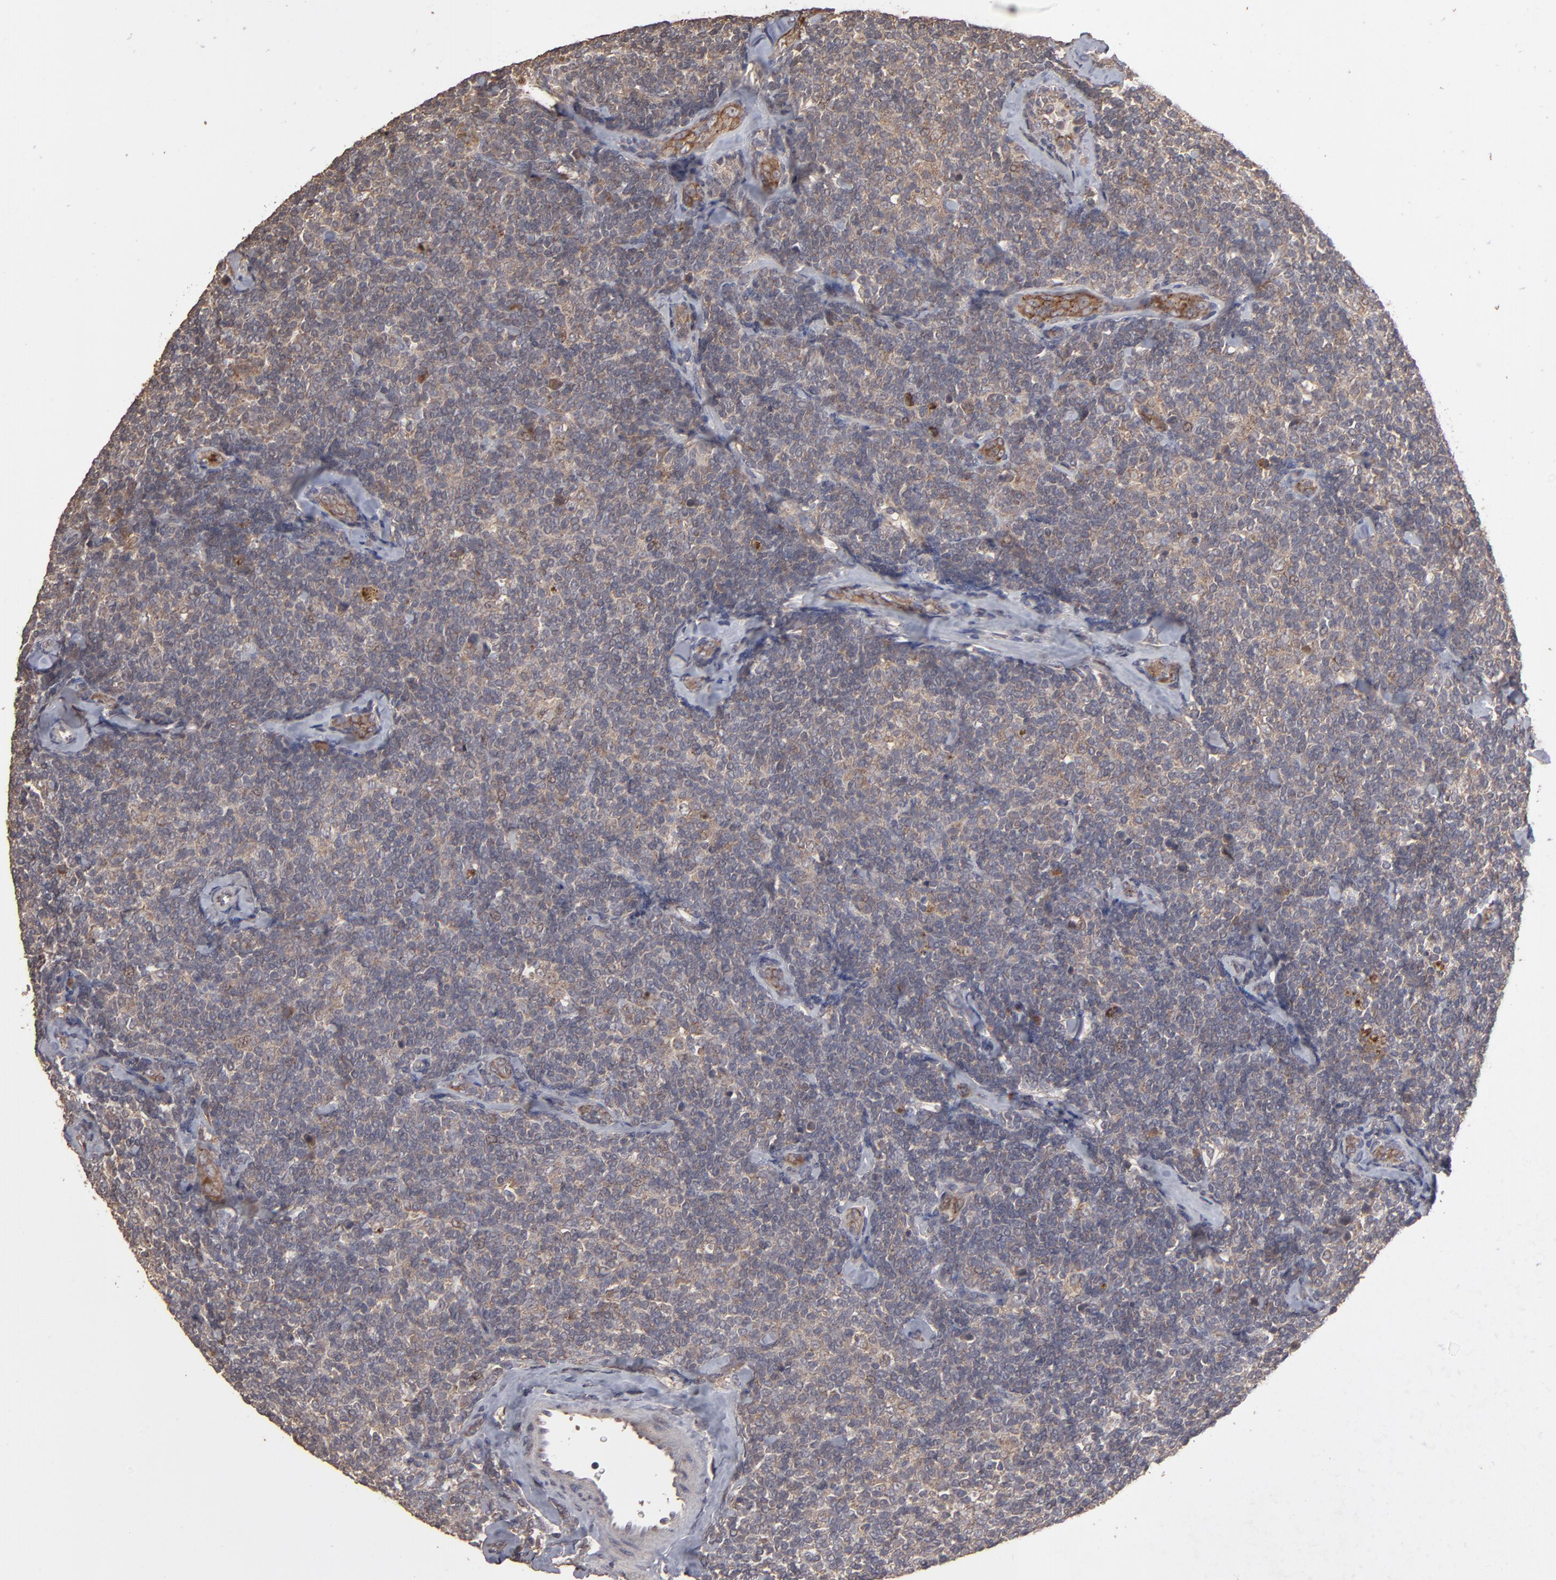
{"staining": {"intensity": "negative", "quantity": "none", "location": "none"}, "tissue": "lymphoma", "cell_type": "Tumor cells", "image_type": "cancer", "snomed": [{"axis": "morphology", "description": "Malignant lymphoma, non-Hodgkin's type, Low grade"}, {"axis": "topography", "description": "Lymph node"}], "caption": "High magnification brightfield microscopy of malignant lymphoma, non-Hodgkin's type (low-grade) stained with DAB (3,3'-diaminobenzidine) (brown) and counterstained with hematoxylin (blue): tumor cells show no significant staining. The staining was performed using DAB to visualize the protein expression in brown, while the nuclei were stained in blue with hematoxylin (Magnification: 20x).", "gene": "MMP2", "patient": {"sex": "female", "age": 56}}